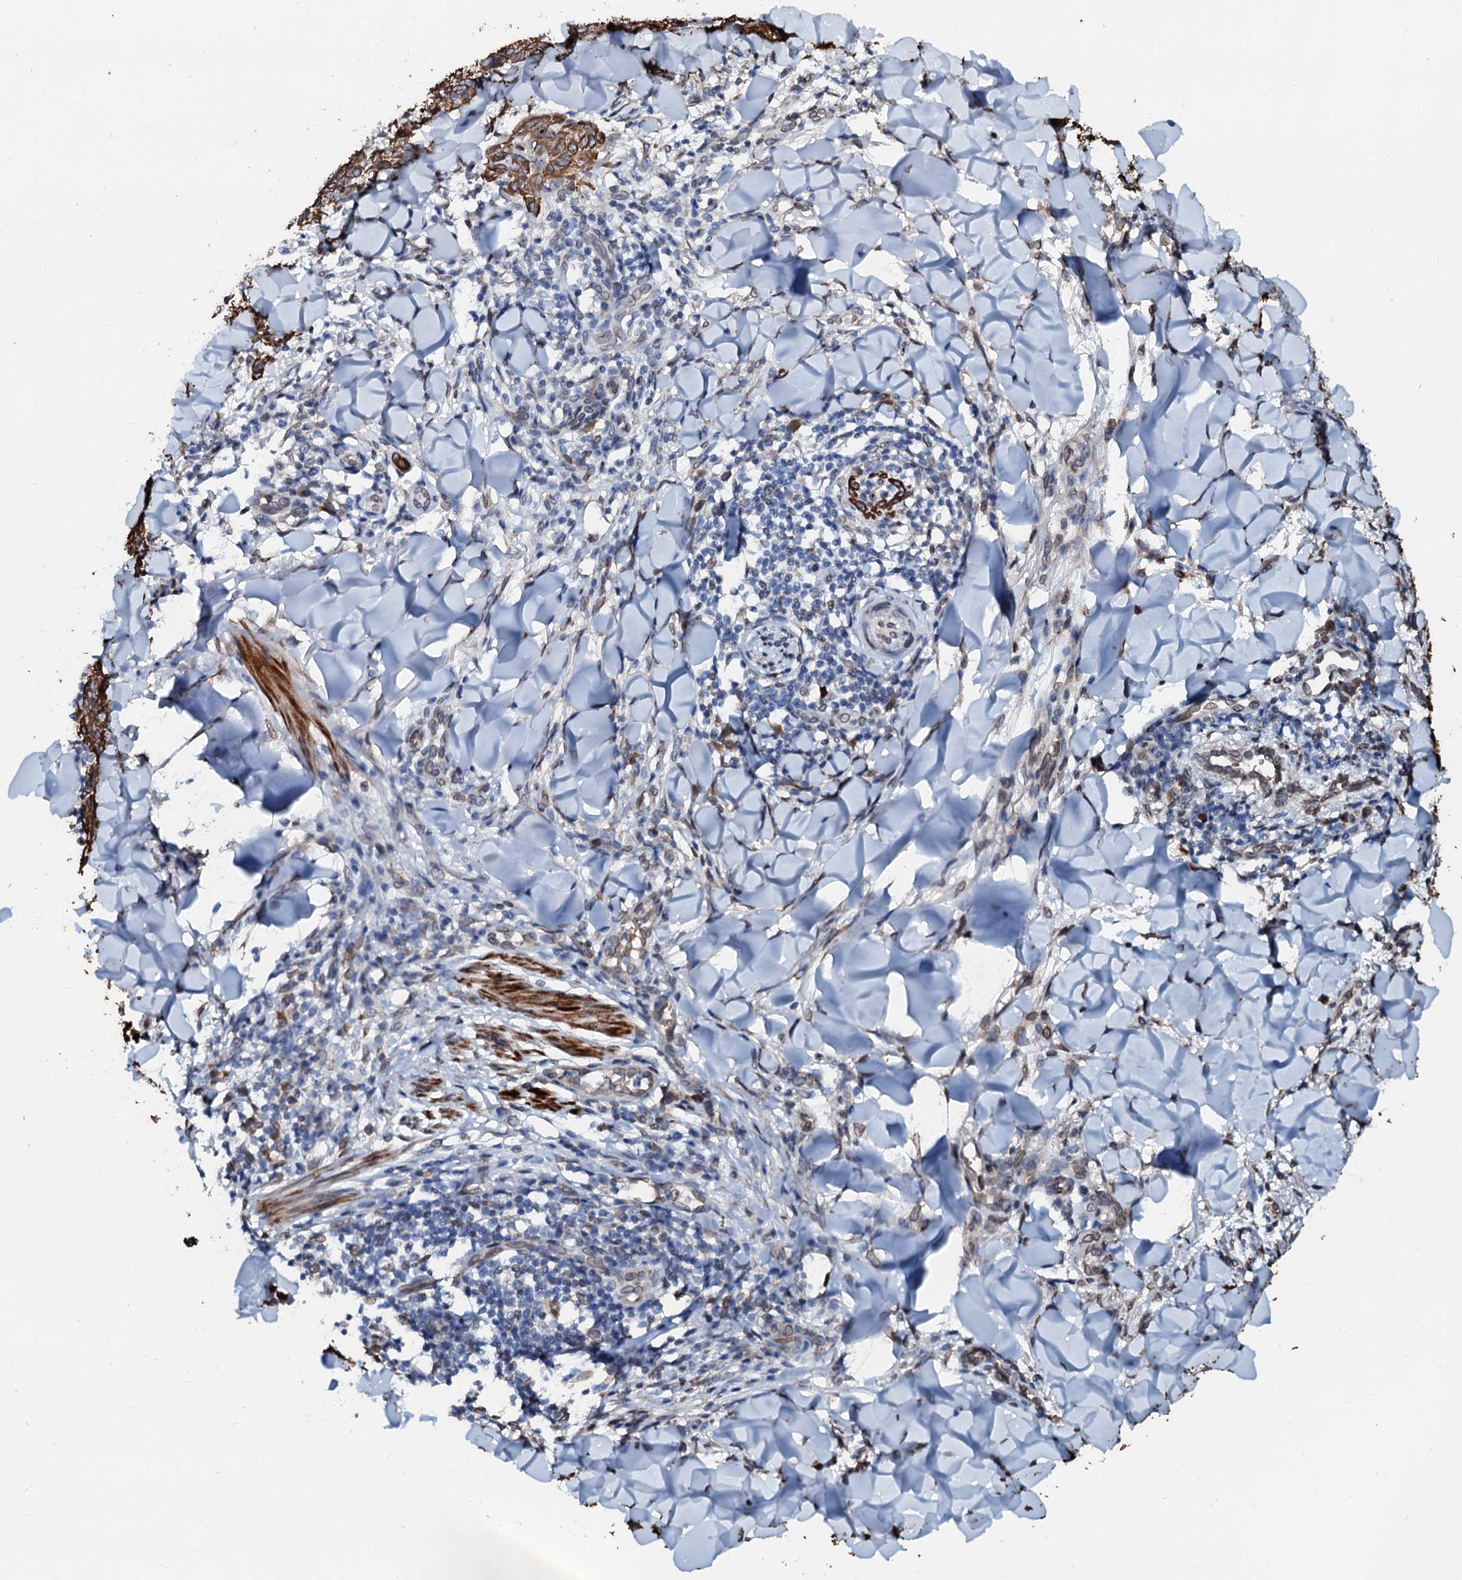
{"staining": {"intensity": "moderate", "quantity": ">75%", "location": "cytoplasmic/membranous"}, "tissue": "skin cancer", "cell_type": "Tumor cells", "image_type": "cancer", "snomed": [{"axis": "morphology", "description": "Normal tissue, NOS"}, {"axis": "morphology", "description": "Basal cell carcinoma"}, {"axis": "topography", "description": "Skin"}], "caption": "A brown stain shows moderate cytoplasmic/membranous positivity of a protein in human skin cancer (basal cell carcinoma) tumor cells.", "gene": "NRP2", "patient": {"sex": "male", "age": 50}}